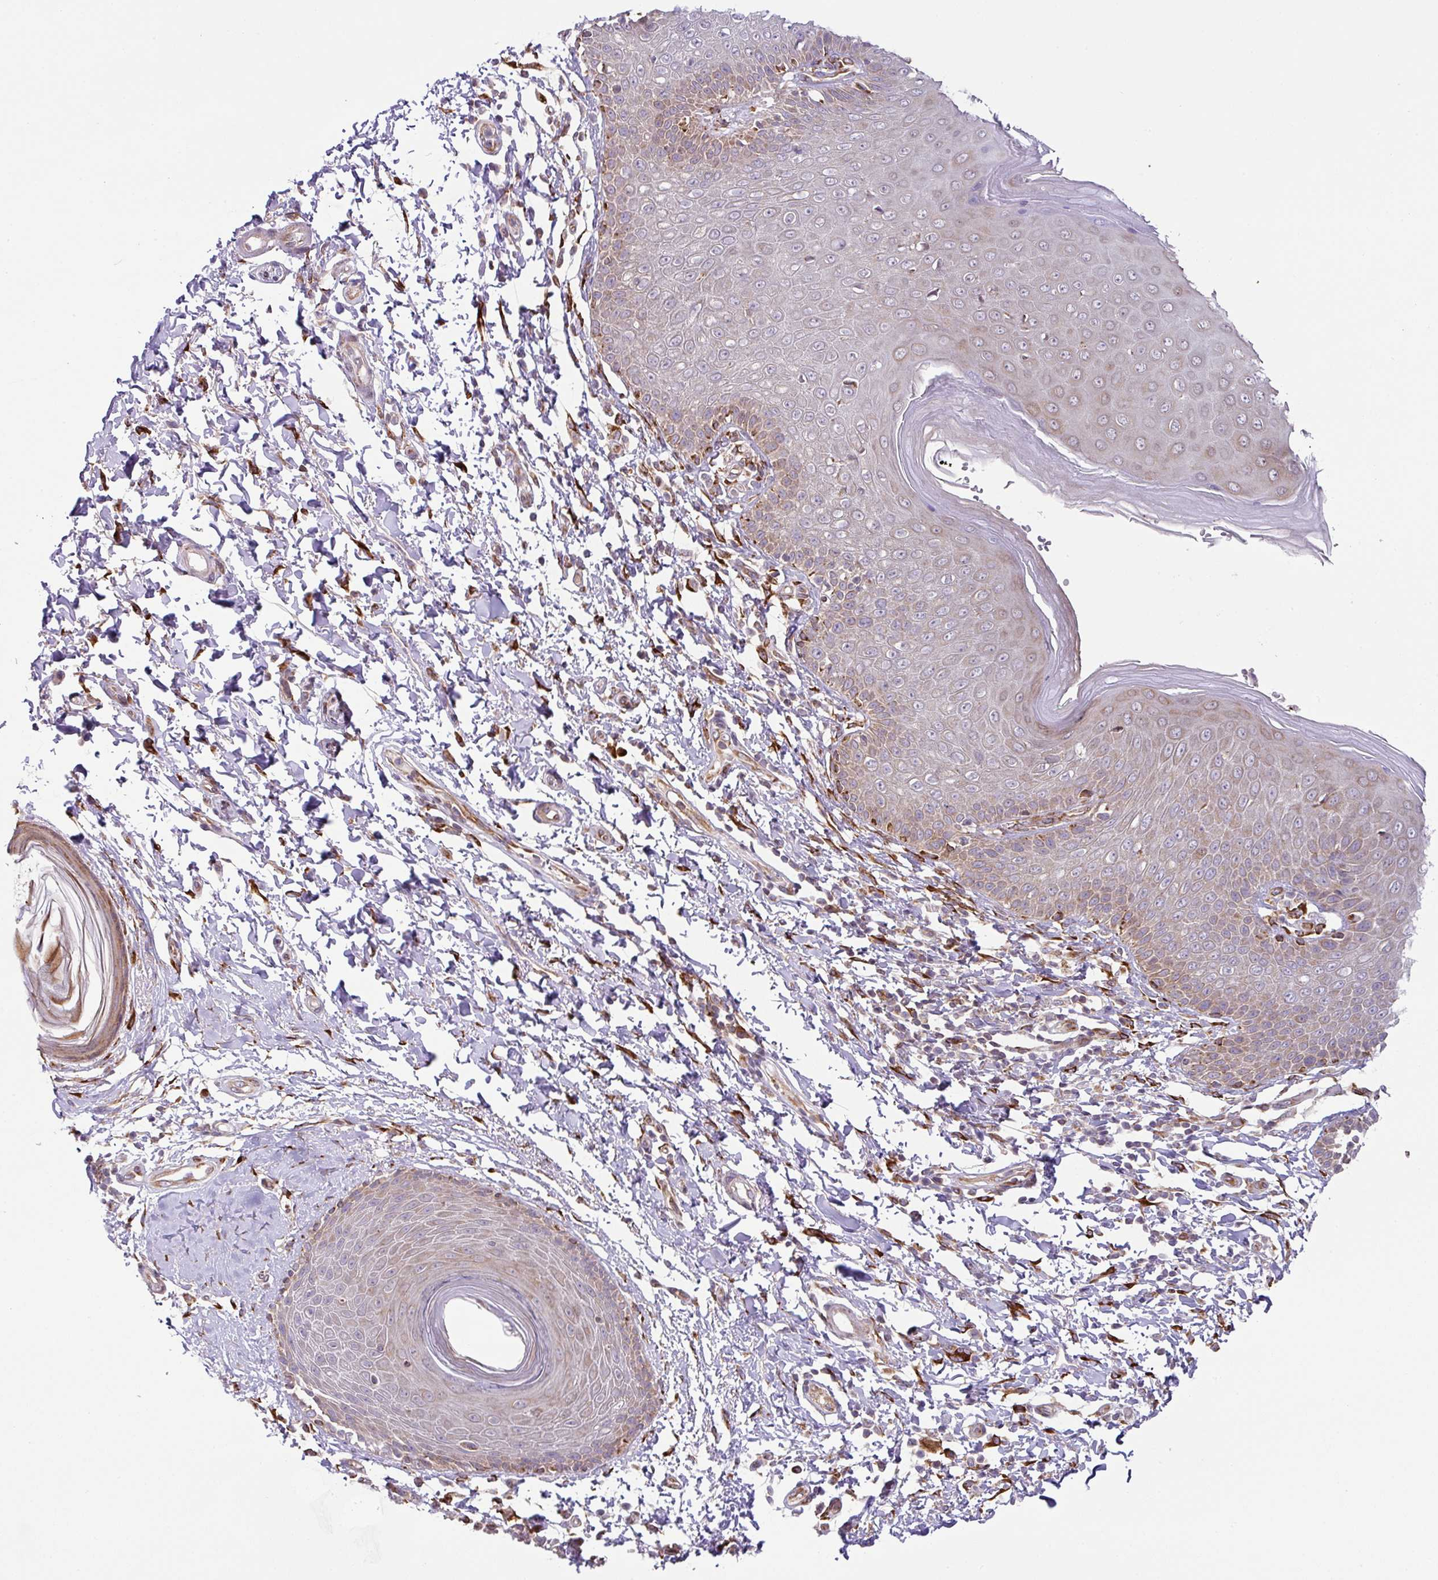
{"staining": {"intensity": "moderate", "quantity": "25%-75%", "location": "cytoplasmic/membranous"}, "tissue": "skin", "cell_type": "Epidermal cells", "image_type": "normal", "snomed": [{"axis": "morphology", "description": "Normal tissue, NOS"}, {"axis": "topography", "description": "Peripheral nerve tissue"}], "caption": "Immunohistochemistry (DAB (3,3'-diaminobenzidine)) staining of unremarkable skin demonstrates moderate cytoplasmic/membranous protein staining in about 25%-75% of epidermal cells.", "gene": "SLC39A7", "patient": {"sex": "male", "age": 51}}